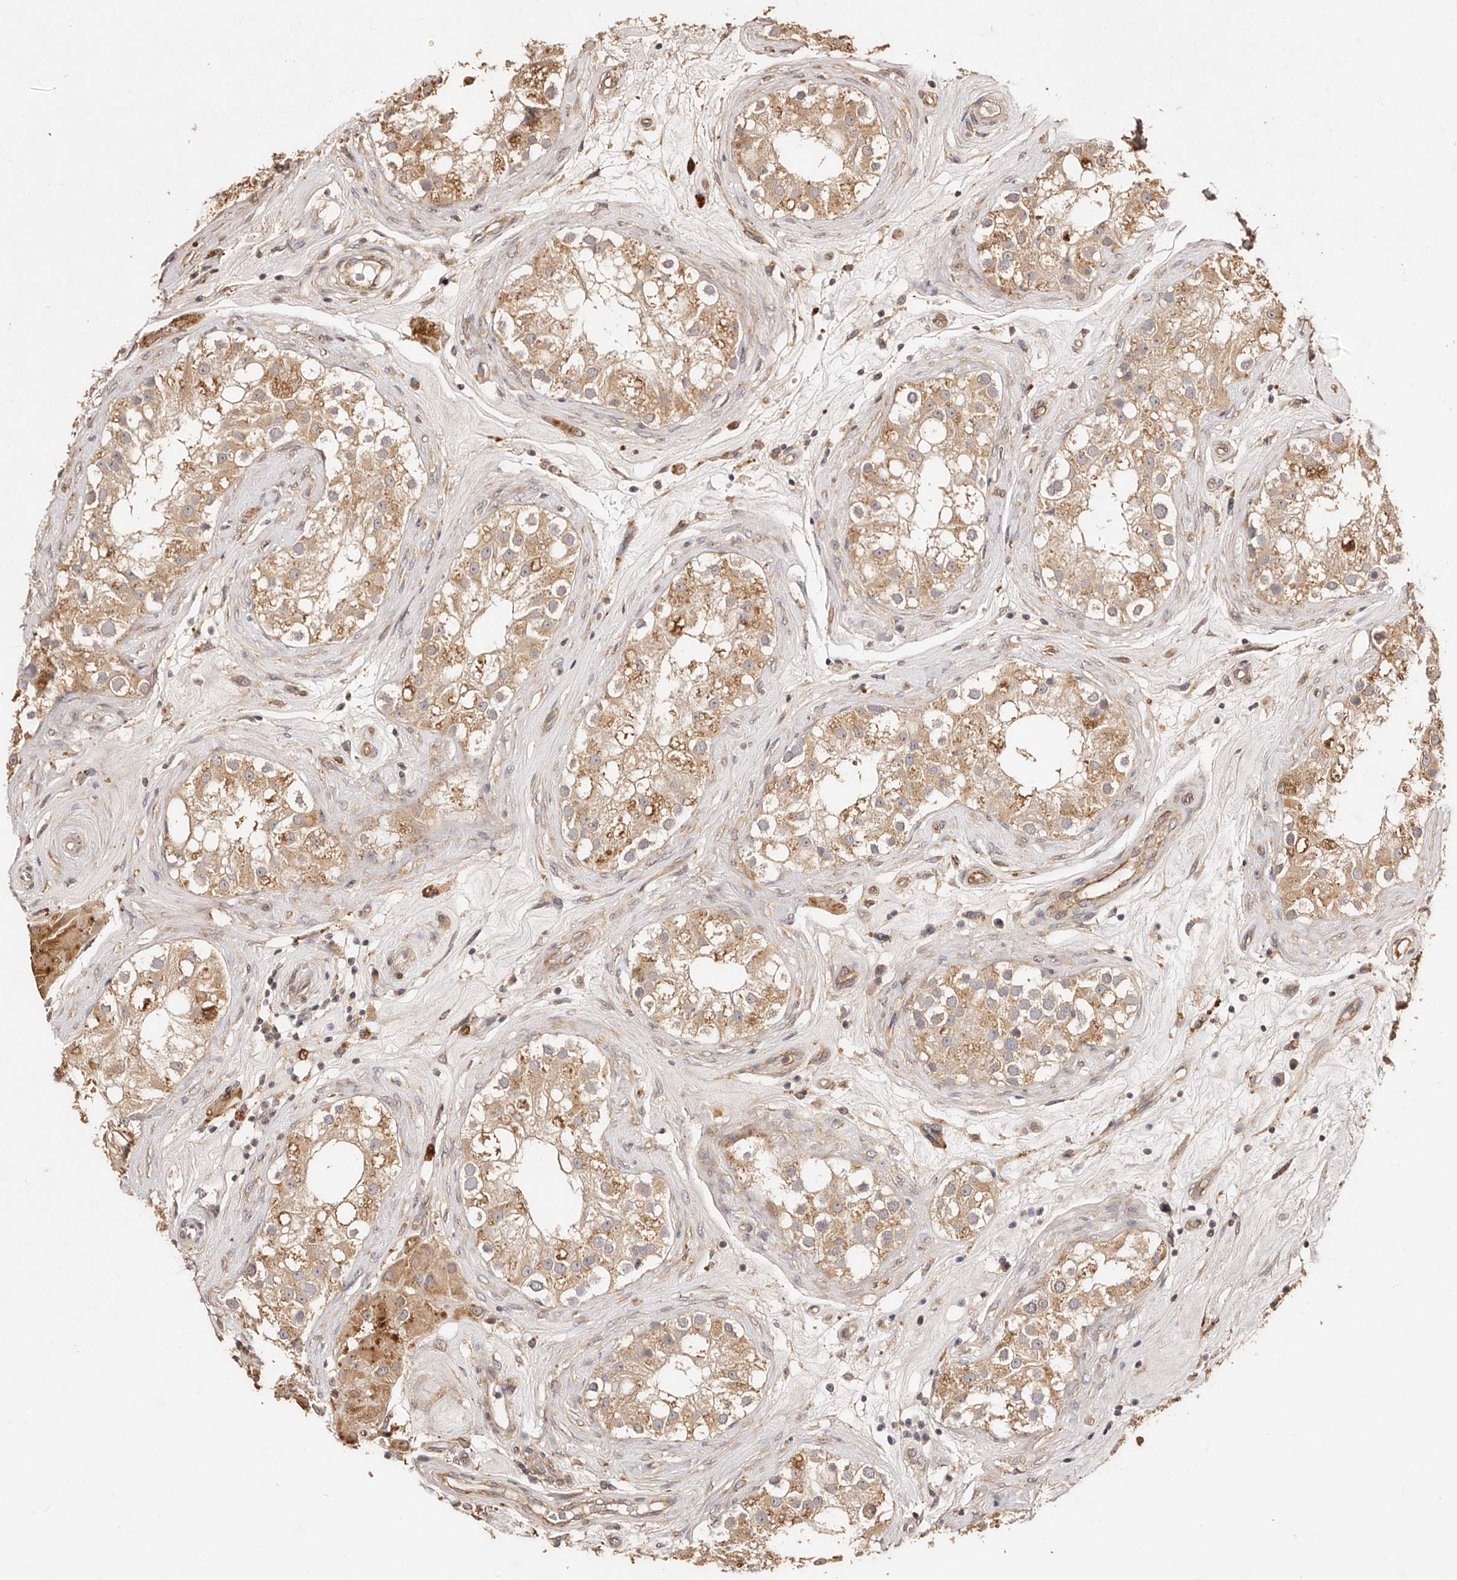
{"staining": {"intensity": "moderate", "quantity": "25%-75%", "location": "cytoplasmic/membranous"}, "tissue": "testis", "cell_type": "Cells in seminiferous ducts", "image_type": "normal", "snomed": [{"axis": "morphology", "description": "Normal tissue, NOS"}, {"axis": "topography", "description": "Testis"}], "caption": "Immunohistochemistry (IHC) image of benign testis stained for a protein (brown), which displays medium levels of moderate cytoplasmic/membranous staining in about 25%-75% of cells in seminiferous ducts.", "gene": "CCL14", "patient": {"sex": "male", "age": 84}}